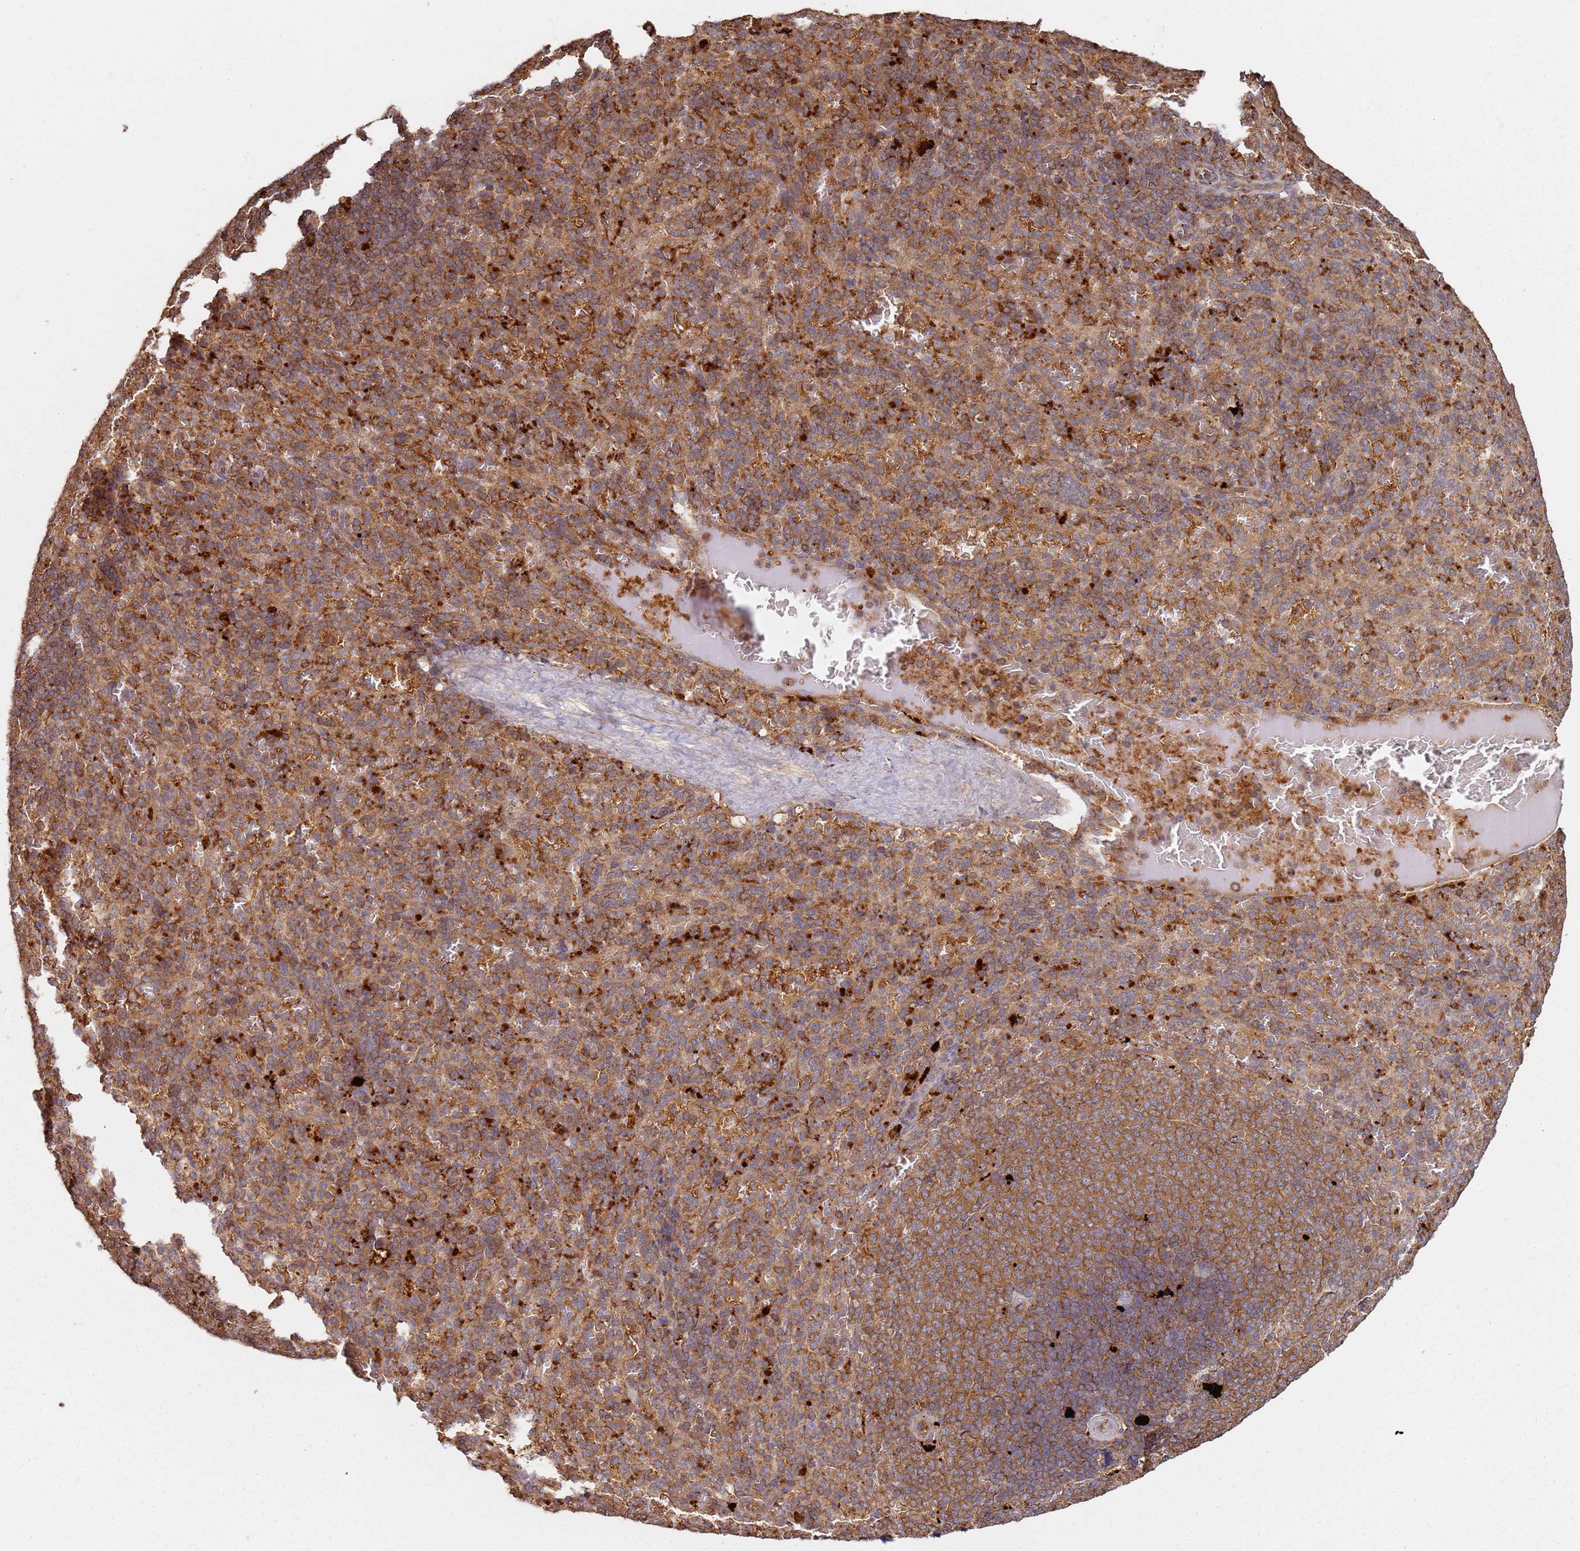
{"staining": {"intensity": "moderate", "quantity": ">75%", "location": "cytoplasmic/membranous"}, "tissue": "spleen", "cell_type": "Cells in red pulp", "image_type": "normal", "snomed": [{"axis": "morphology", "description": "Normal tissue, NOS"}, {"axis": "topography", "description": "Spleen"}], "caption": "This histopathology image shows immunohistochemistry (IHC) staining of benign human spleen, with medium moderate cytoplasmic/membranous positivity in about >75% of cells in red pulp.", "gene": "SCGB2B2", "patient": {"sex": "female", "age": 21}}